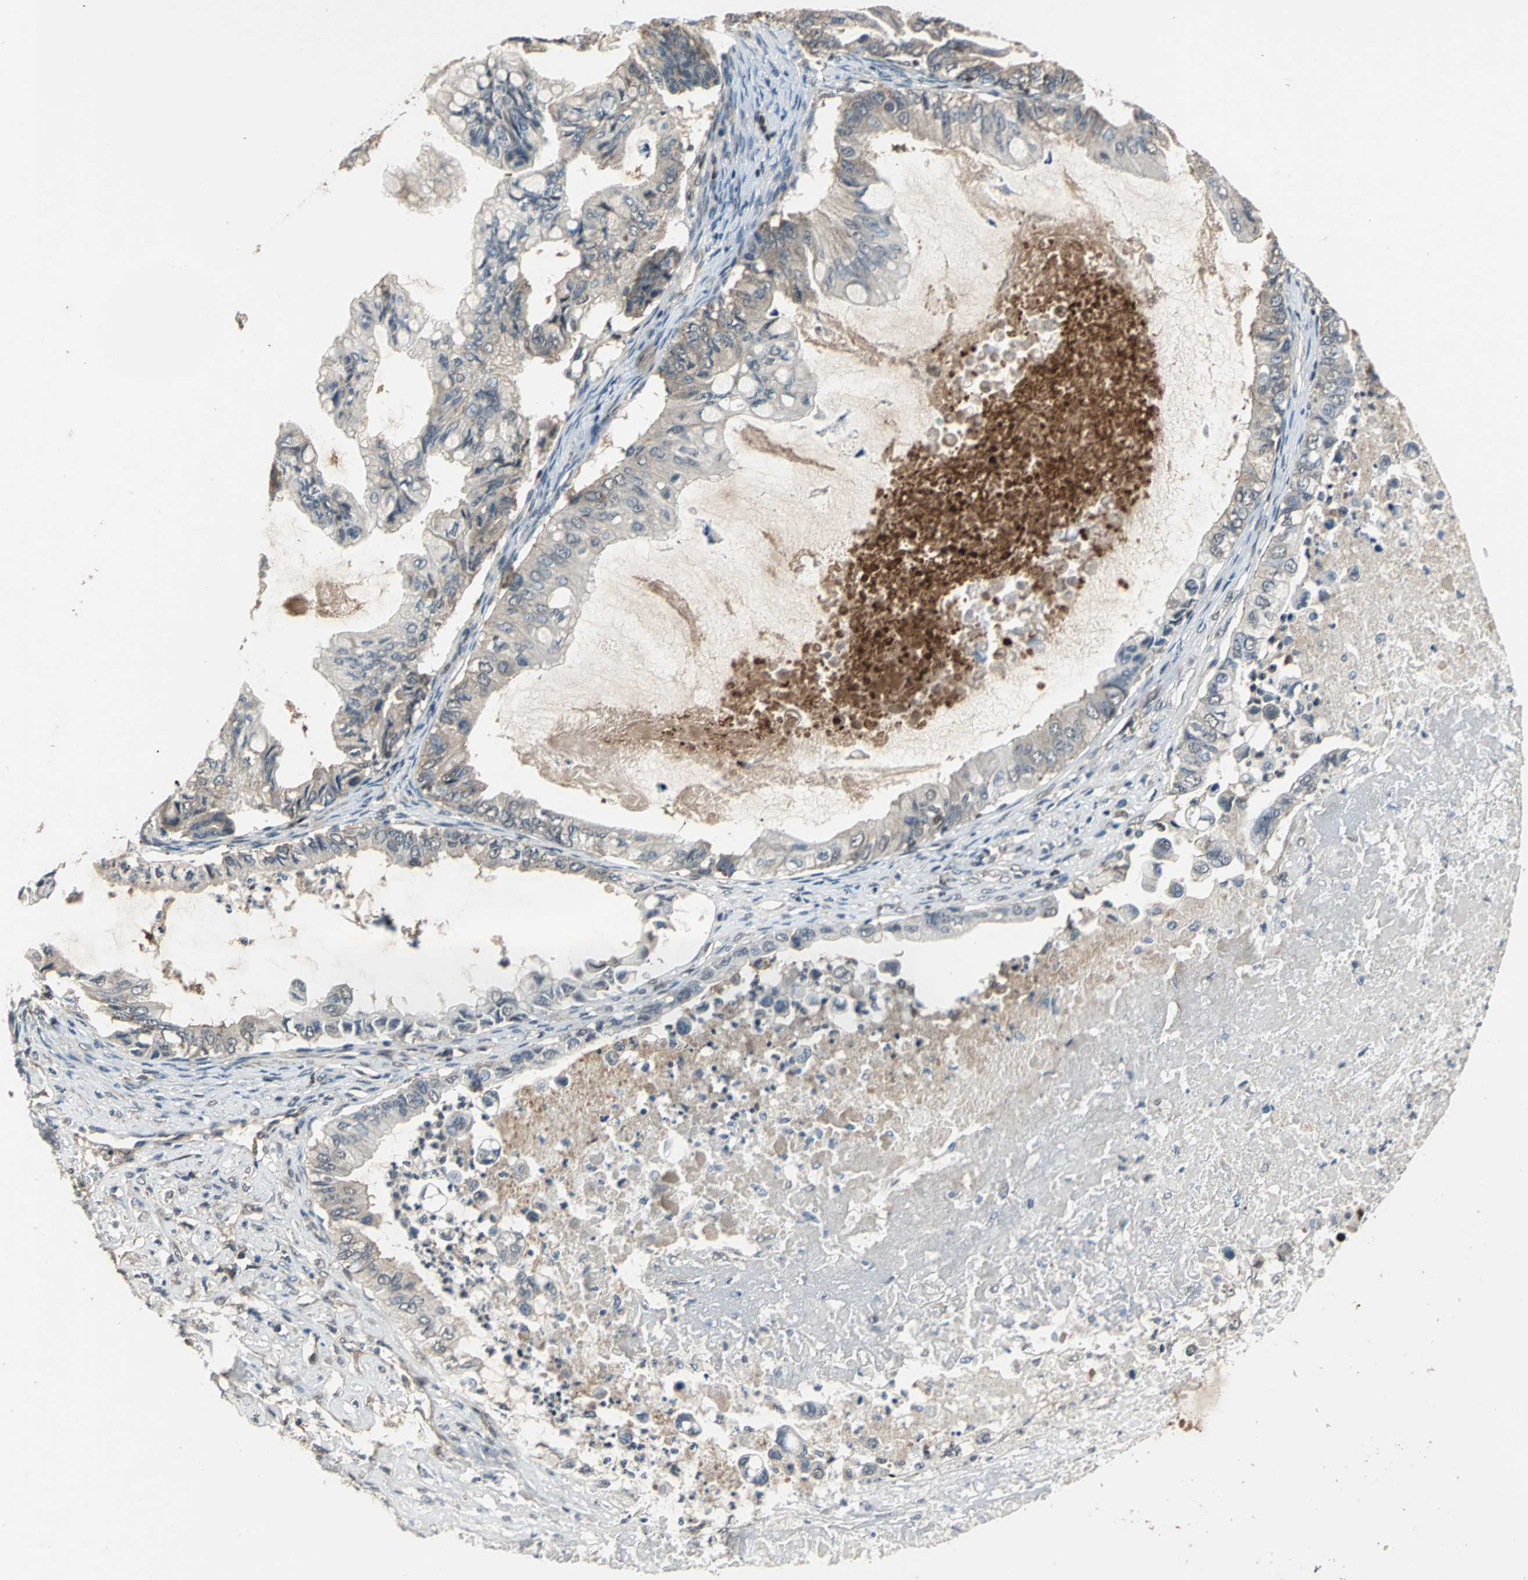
{"staining": {"intensity": "negative", "quantity": "none", "location": "none"}, "tissue": "ovarian cancer", "cell_type": "Tumor cells", "image_type": "cancer", "snomed": [{"axis": "morphology", "description": "Cystadenocarcinoma, mucinous, NOS"}, {"axis": "topography", "description": "Ovary"}], "caption": "Protein analysis of mucinous cystadenocarcinoma (ovarian) demonstrates no significant staining in tumor cells.", "gene": "EIF2B2", "patient": {"sex": "female", "age": 80}}